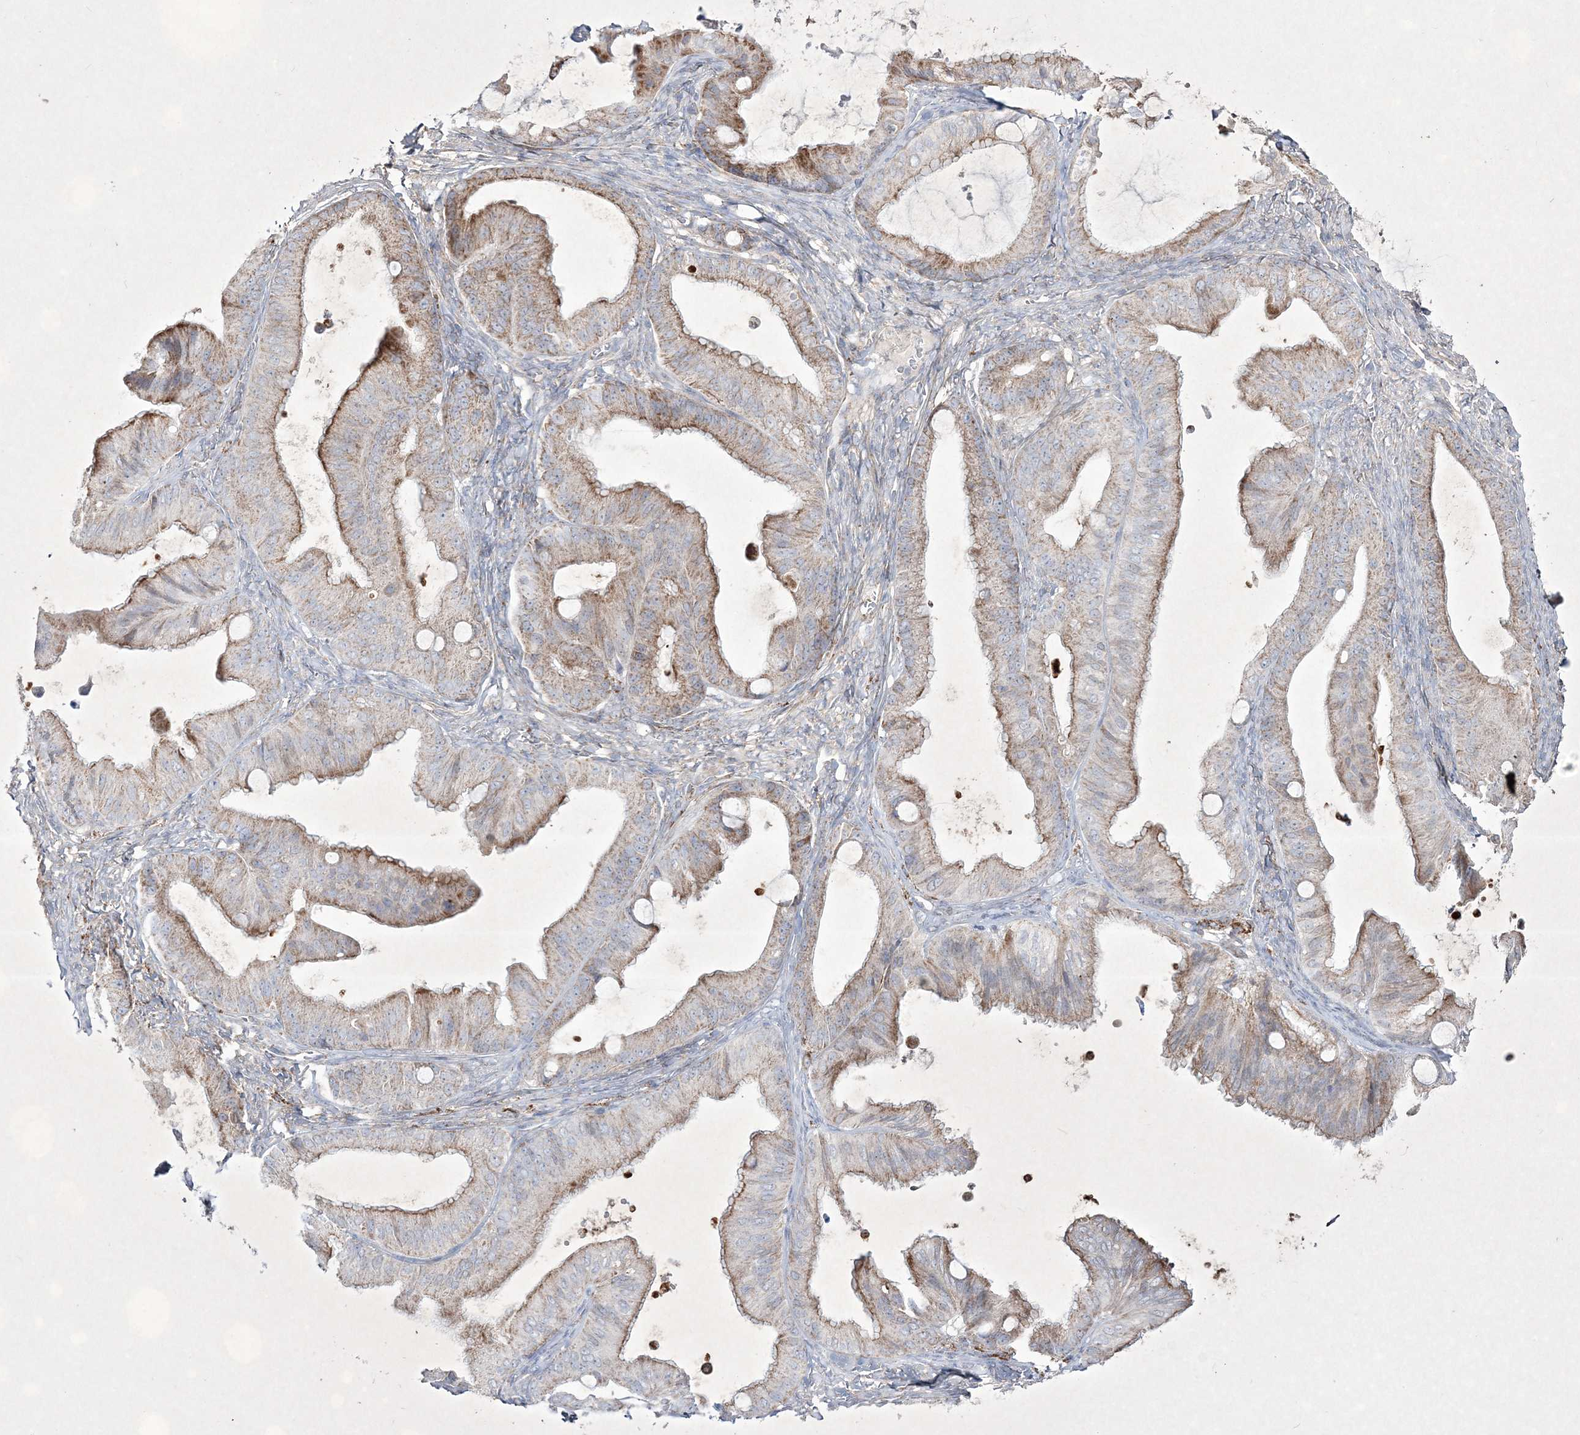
{"staining": {"intensity": "moderate", "quantity": "25%-75%", "location": "cytoplasmic/membranous"}, "tissue": "ovarian cancer", "cell_type": "Tumor cells", "image_type": "cancer", "snomed": [{"axis": "morphology", "description": "Cystadenocarcinoma, mucinous, NOS"}, {"axis": "topography", "description": "Ovary"}], "caption": "An immunohistochemistry (IHC) histopathology image of neoplastic tissue is shown. Protein staining in brown shows moderate cytoplasmic/membranous positivity in ovarian cancer (mucinous cystadenocarcinoma) within tumor cells.", "gene": "RICTOR", "patient": {"sex": "female", "age": 71}}